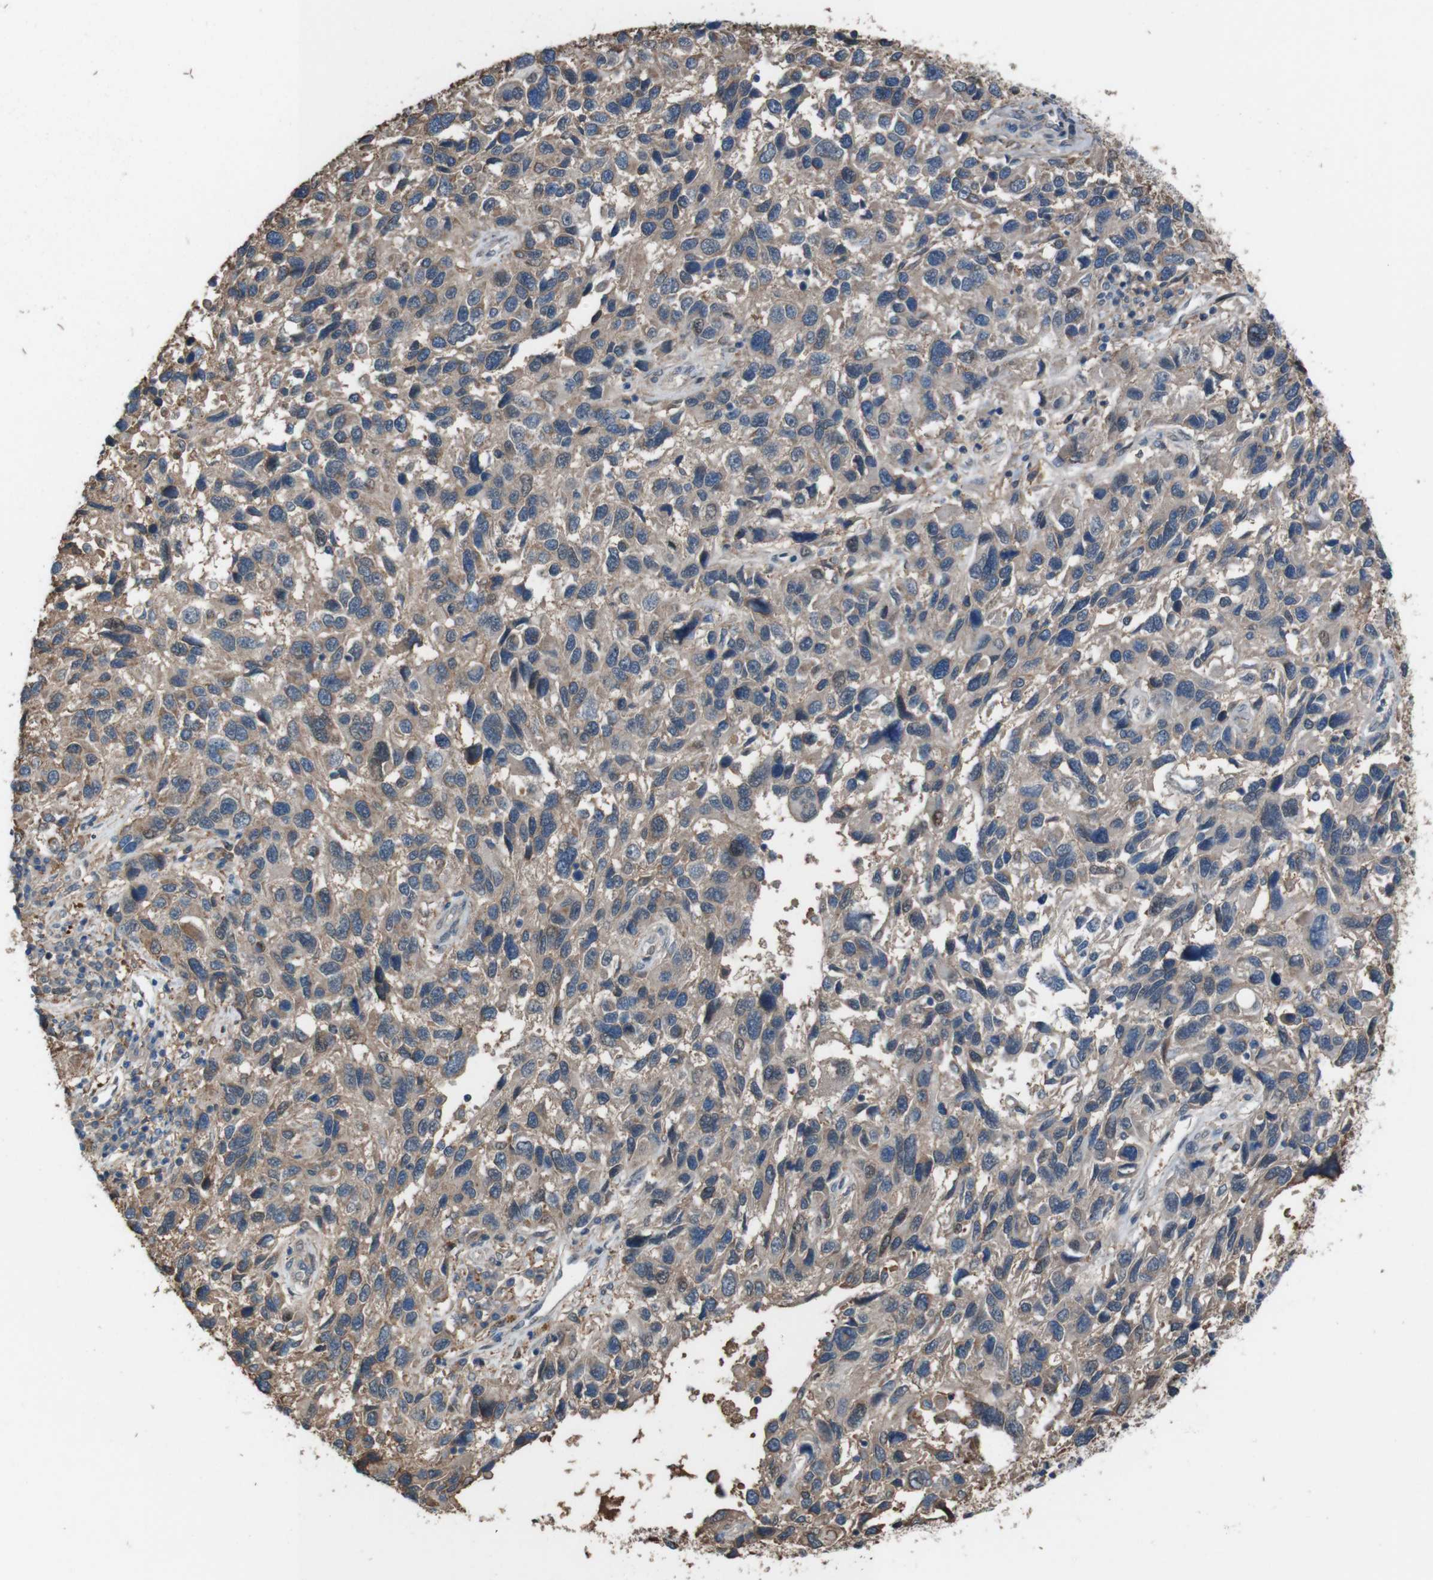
{"staining": {"intensity": "weak", "quantity": ">75%", "location": "cytoplasmic/membranous"}, "tissue": "melanoma", "cell_type": "Tumor cells", "image_type": "cancer", "snomed": [{"axis": "morphology", "description": "Malignant melanoma, NOS"}, {"axis": "topography", "description": "Skin"}], "caption": "Approximately >75% of tumor cells in human melanoma demonstrate weak cytoplasmic/membranous protein positivity as visualized by brown immunohistochemical staining.", "gene": "ATP2B1", "patient": {"sex": "male", "age": 53}}